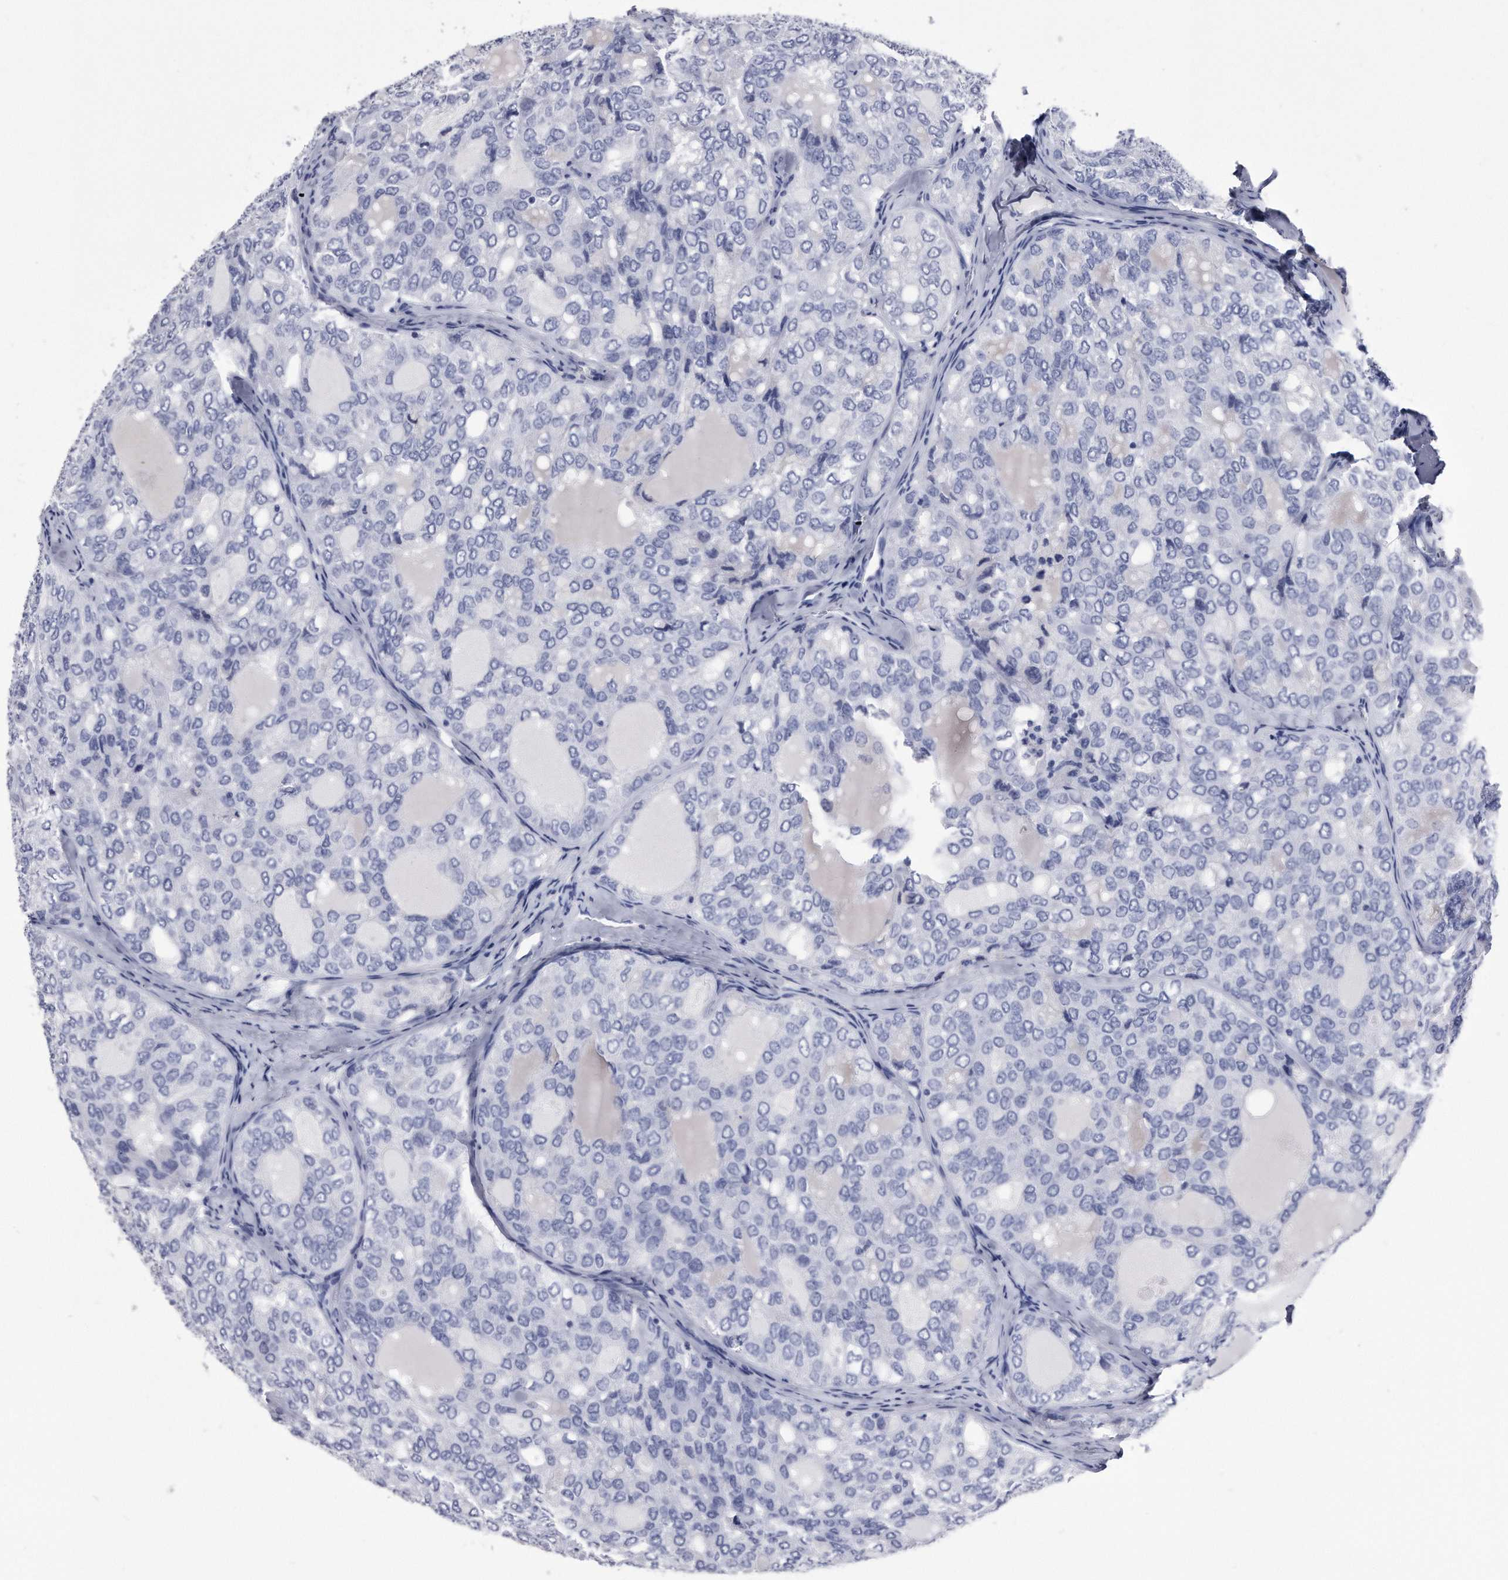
{"staining": {"intensity": "negative", "quantity": "none", "location": "none"}, "tissue": "thyroid cancer", "cell_type": "Tumor cells", "image_type": "cancer", "snomed": [{"axis": "morphology", "description": "Follicular adenoma carcinoma, NOS"}, {"axis": "topography", "description": "Thyroid gland"}], "caption": "Tumor cells show no significant protein staining in thyroid cancer.", "gene": "KCTD8", "patient": {"sex": "male", "age": 75}}